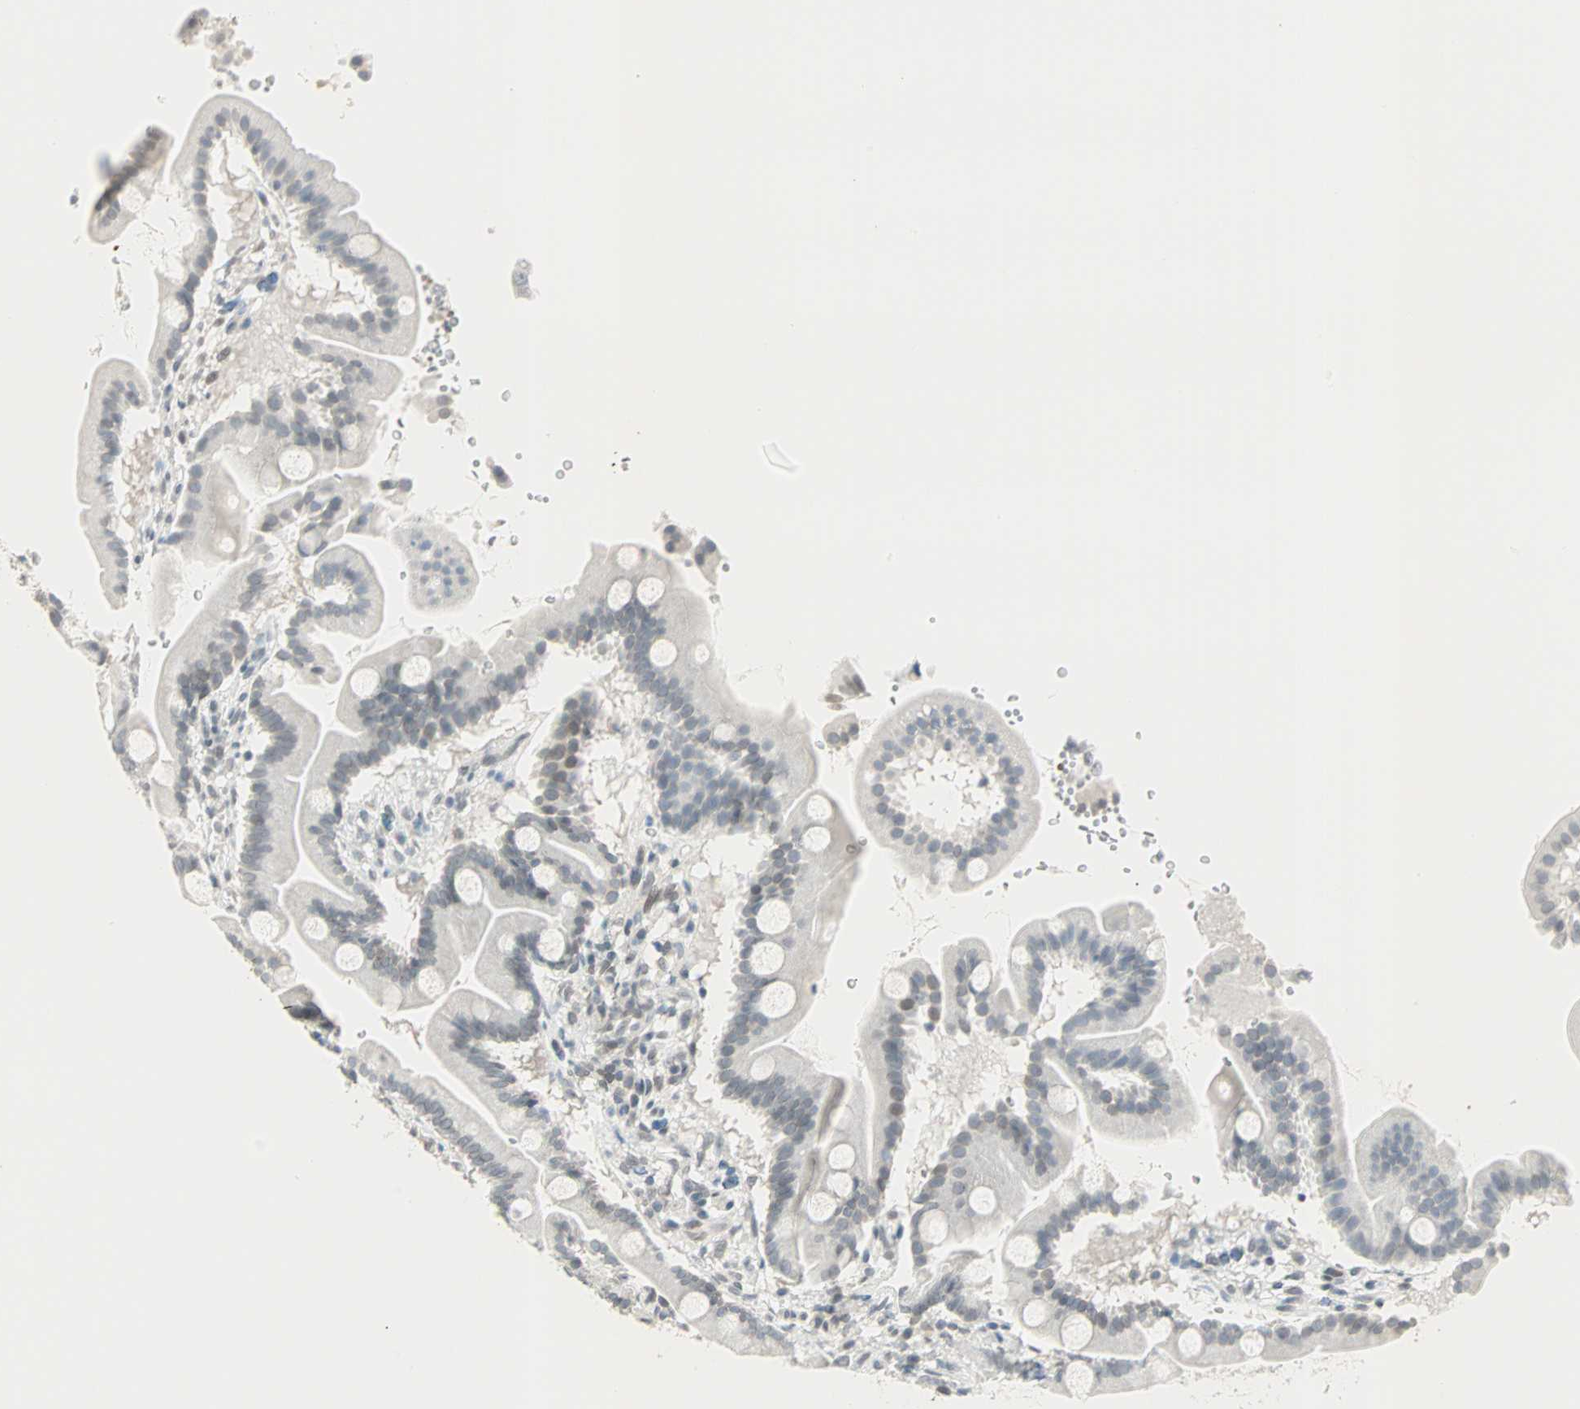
{"staining": {"intensity": "weak", "quantity": "<25%", "location": "nuclear"}, "tissue": "duodenum", "cell_type": "Glandular cells", "image_type": "normal", "snomed": [{"axis": "morphology", "description": "Normal tissue, NOS"}, {"axis": "topography", "description": "Duodenum"}], "caption": "This is an IHC image of normal duodenum. There is no staining in glandular cells.", "gene": "BCAN", "patient": {"sex": "male", "age": 50}}